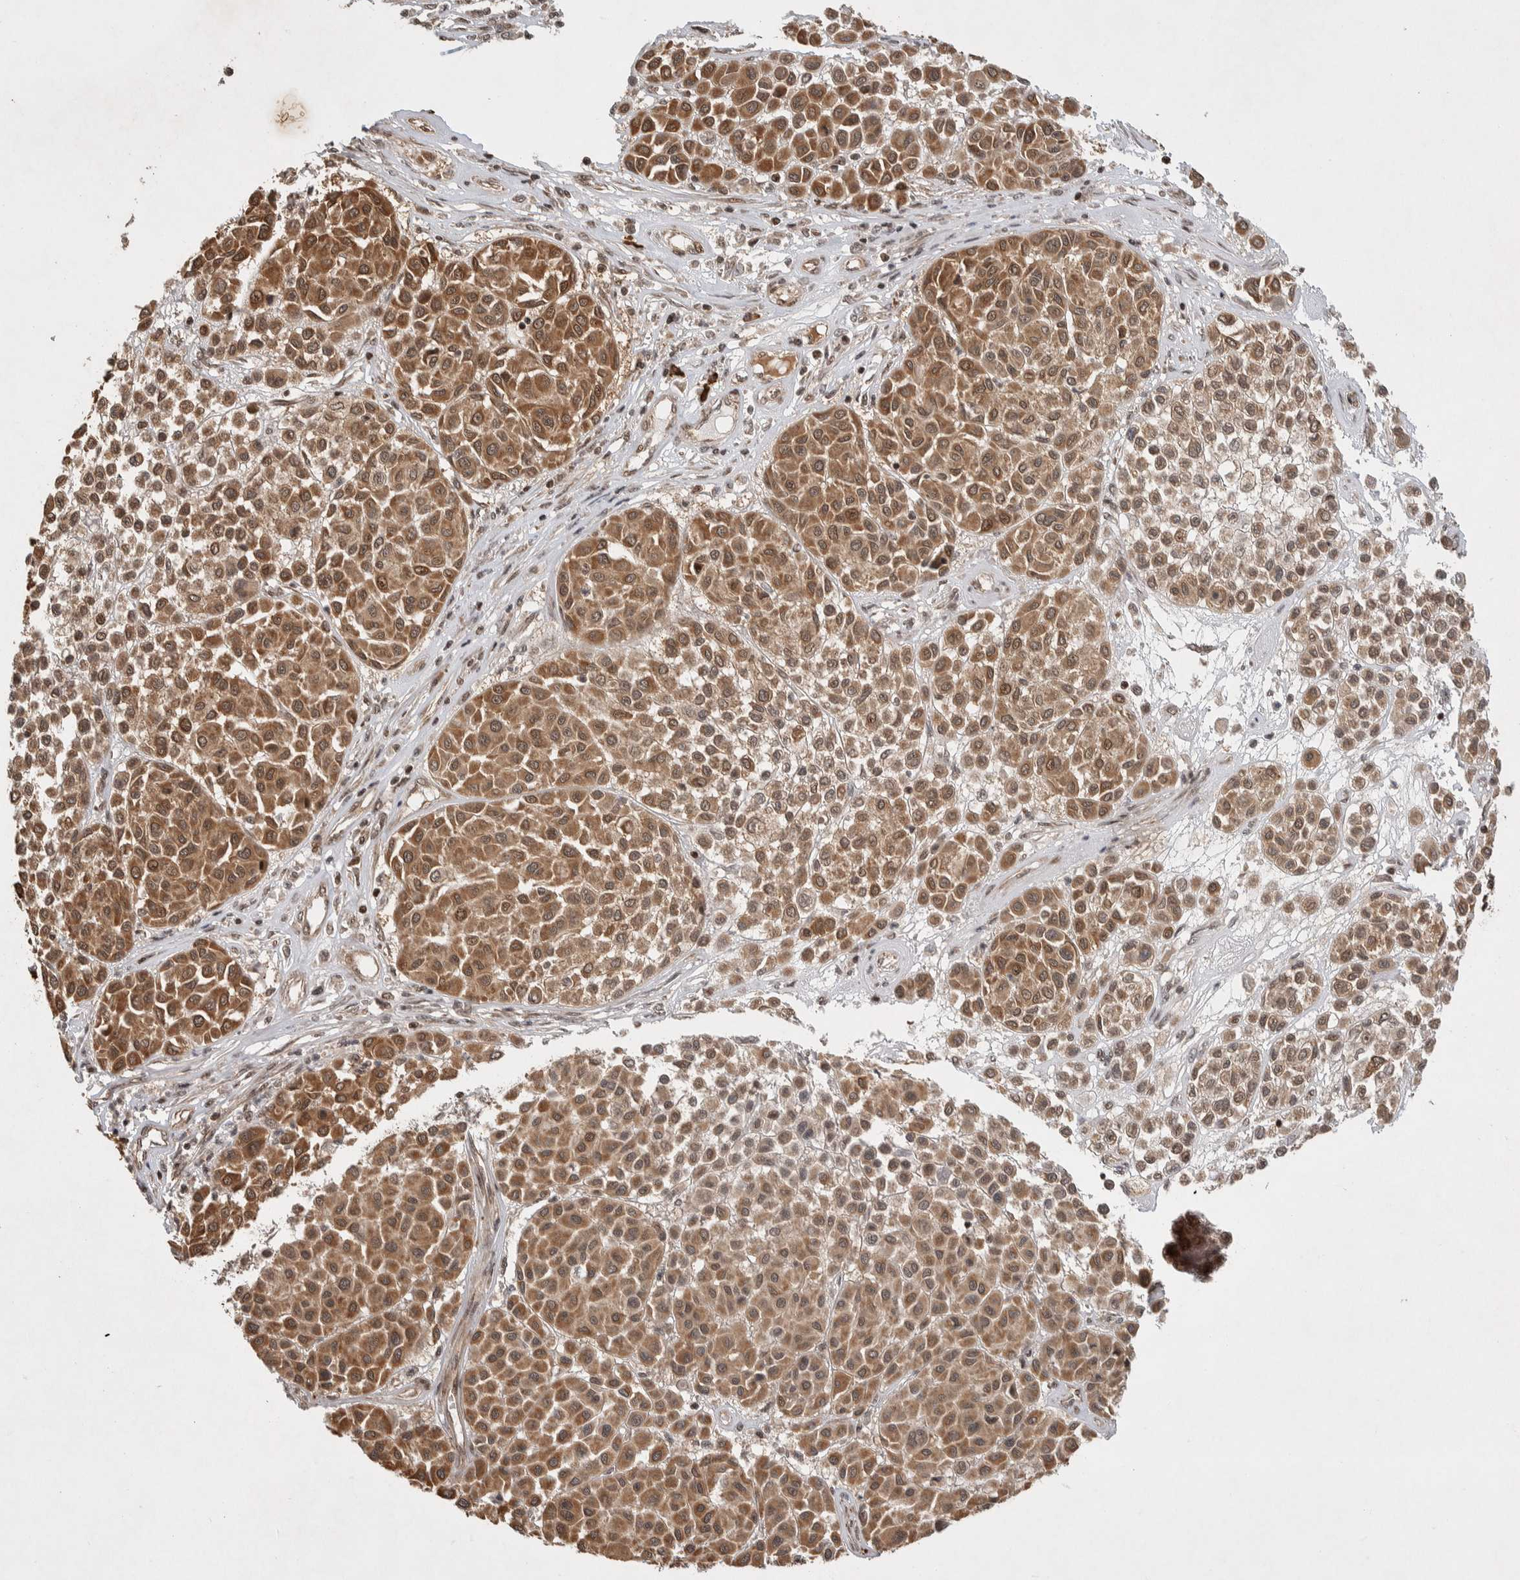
{"staining": {"intensity": "moderate", "quantity": ">75%", "location": "cytoplasmic/membranous,nuclear"}, "tissue": "melanoma", "cell_type": "Tumor cells", "image_type": "cancer", "snomed": [{"axis": "morphology", "description": "Malignant melanoma, Metastatic site"}, {"axis": "topography", "description": "Soft tissue"}], "caption": "Immunohistochemical staining of human melanoma shows medium levels of moderate cytoplasmic/membranous and nuclear staining in approximately >75% of tumor cells.", "gene": "TOR1B", "patient": {"sex": "male", "age": 41}}